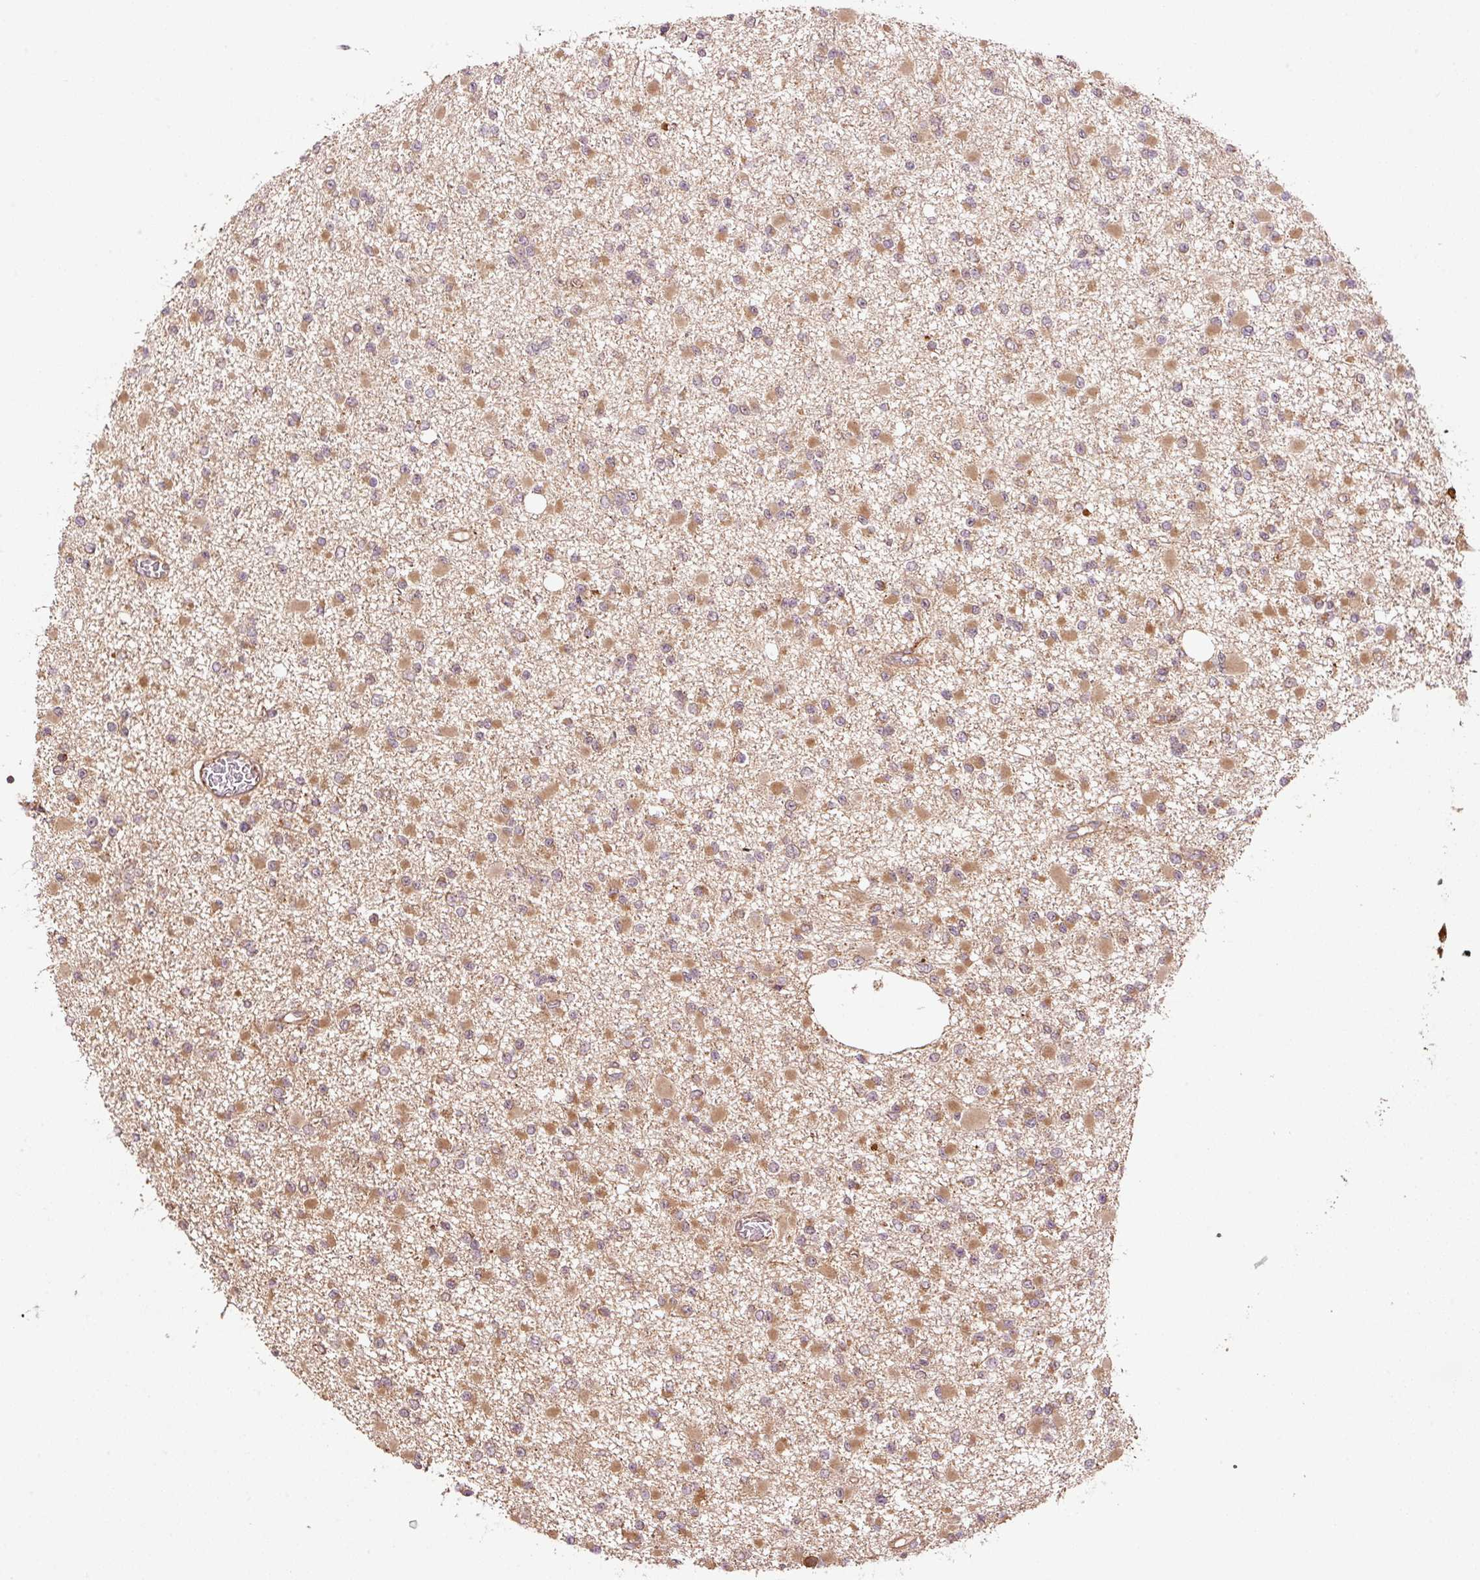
{"staining": {"intensity": "moderate", "quantity": ">75%", "location": "cytoplasmic/membranous"}, "tissue": "glioma", "cell_type": "Tumor cells", "image_type": "cancer", "snomed": [{"axis": "morphology", "description": "Glioma, malignant, Low grade"}, {"axis": "topography", "description": "Brain"}], "caption": "Low-grade glioma (malignant) stained with a brown dye exhibits moderate cytoplasmic/membranous positive staining in approximately >75% of tumor cells.", "gene": "OXER1", "patient": {"sex": "female", "age": 22}}